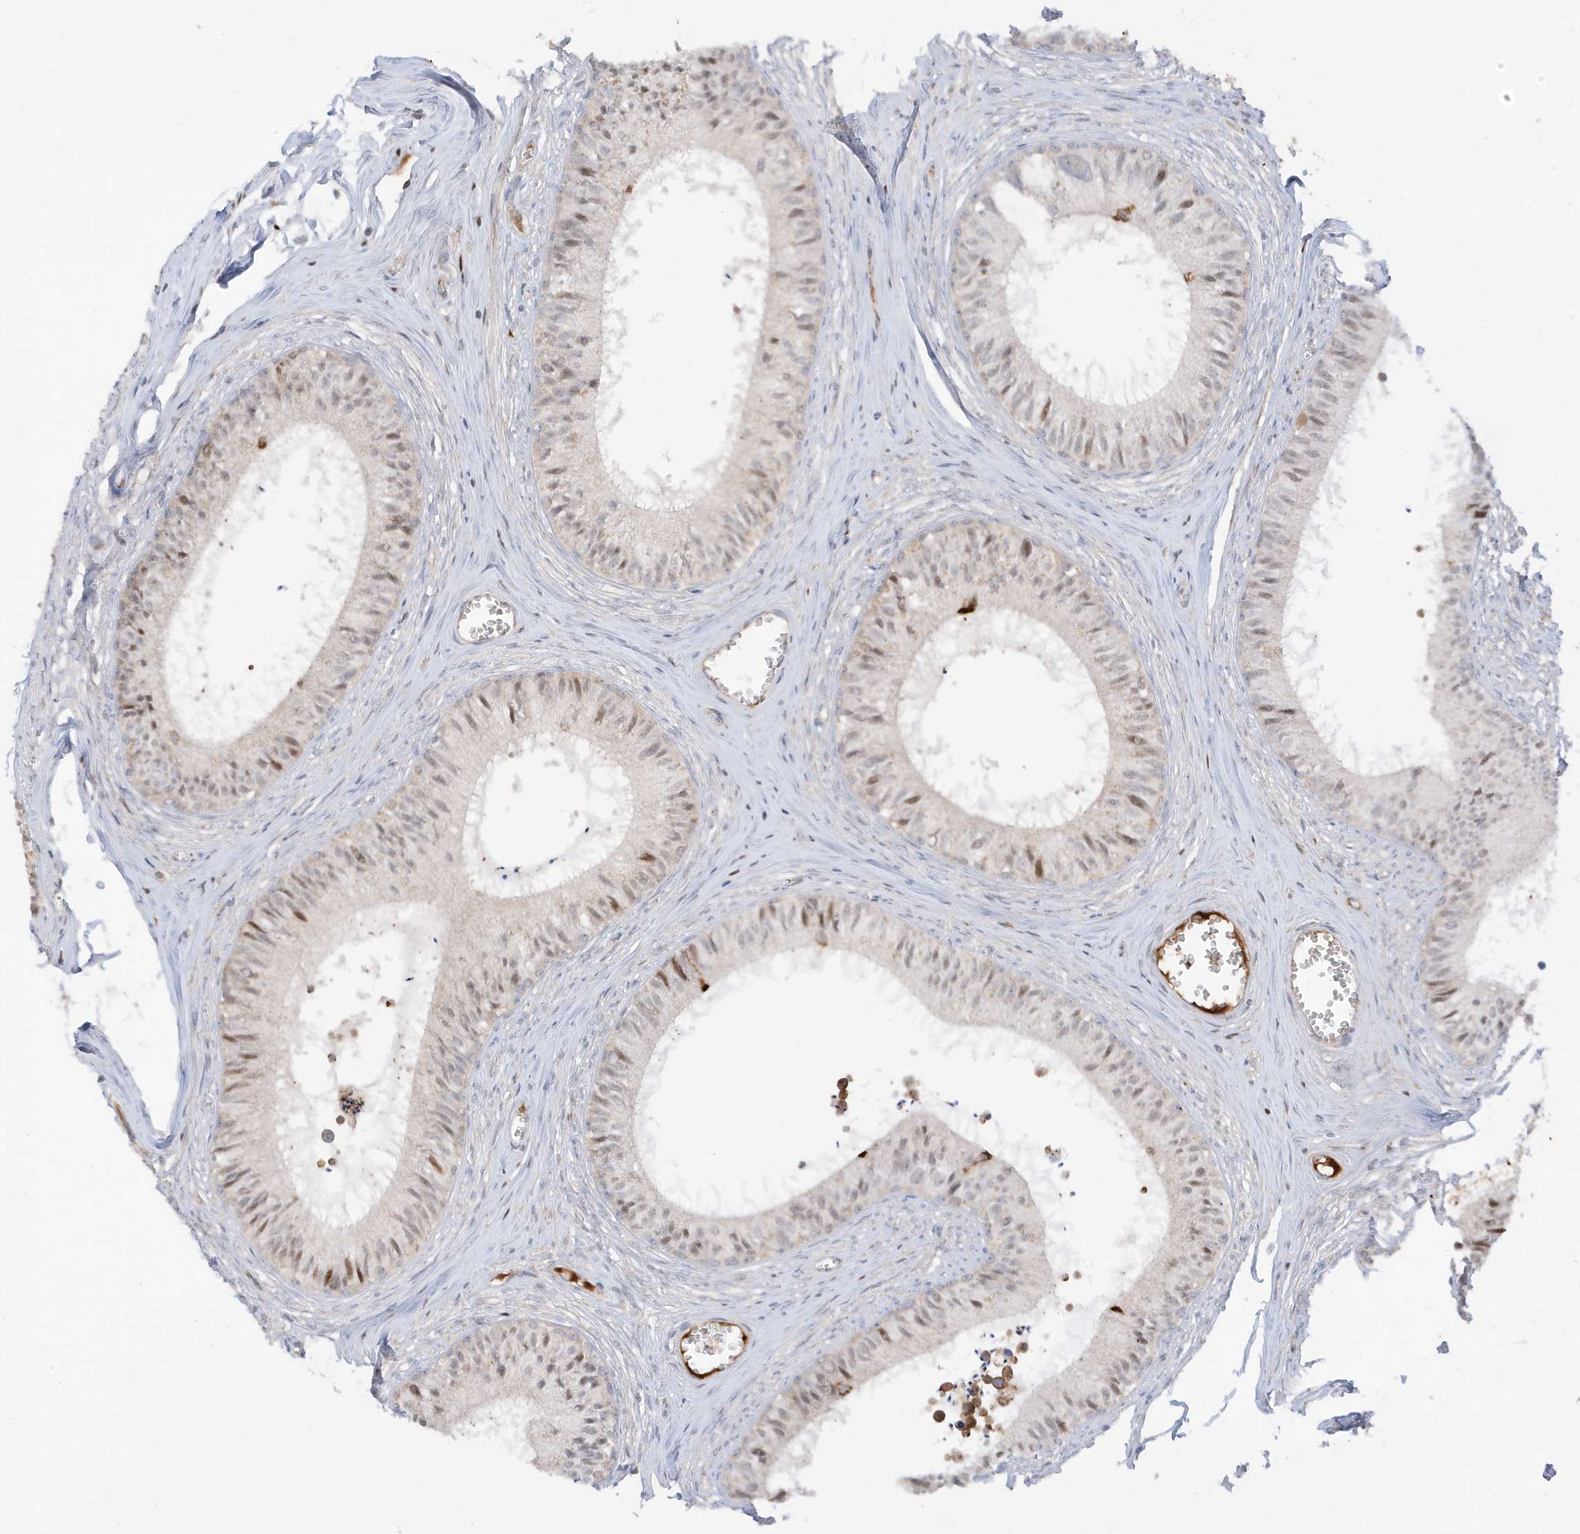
{"staining": {"intensity": "moderate", "quantity": "<25%", "location": "cytoplasmic/membranous,nuclear"}, "tissue": "epididymis", "cell_type": "Glandular cells", "image_type": "normal", "snomed": [{"axis": "morphology", "description": "Normal tissue, NOS"}, {"axis": "topography", "description": "Epididymis"}], "caption": "Protein staining of normal epididymis reveals moderate cytoplasmic/membranous,nuclear positivity in approximately <25% of glandular cells.", "gene": "IFT57", "patient": {"sex": "male", "age": 36}}